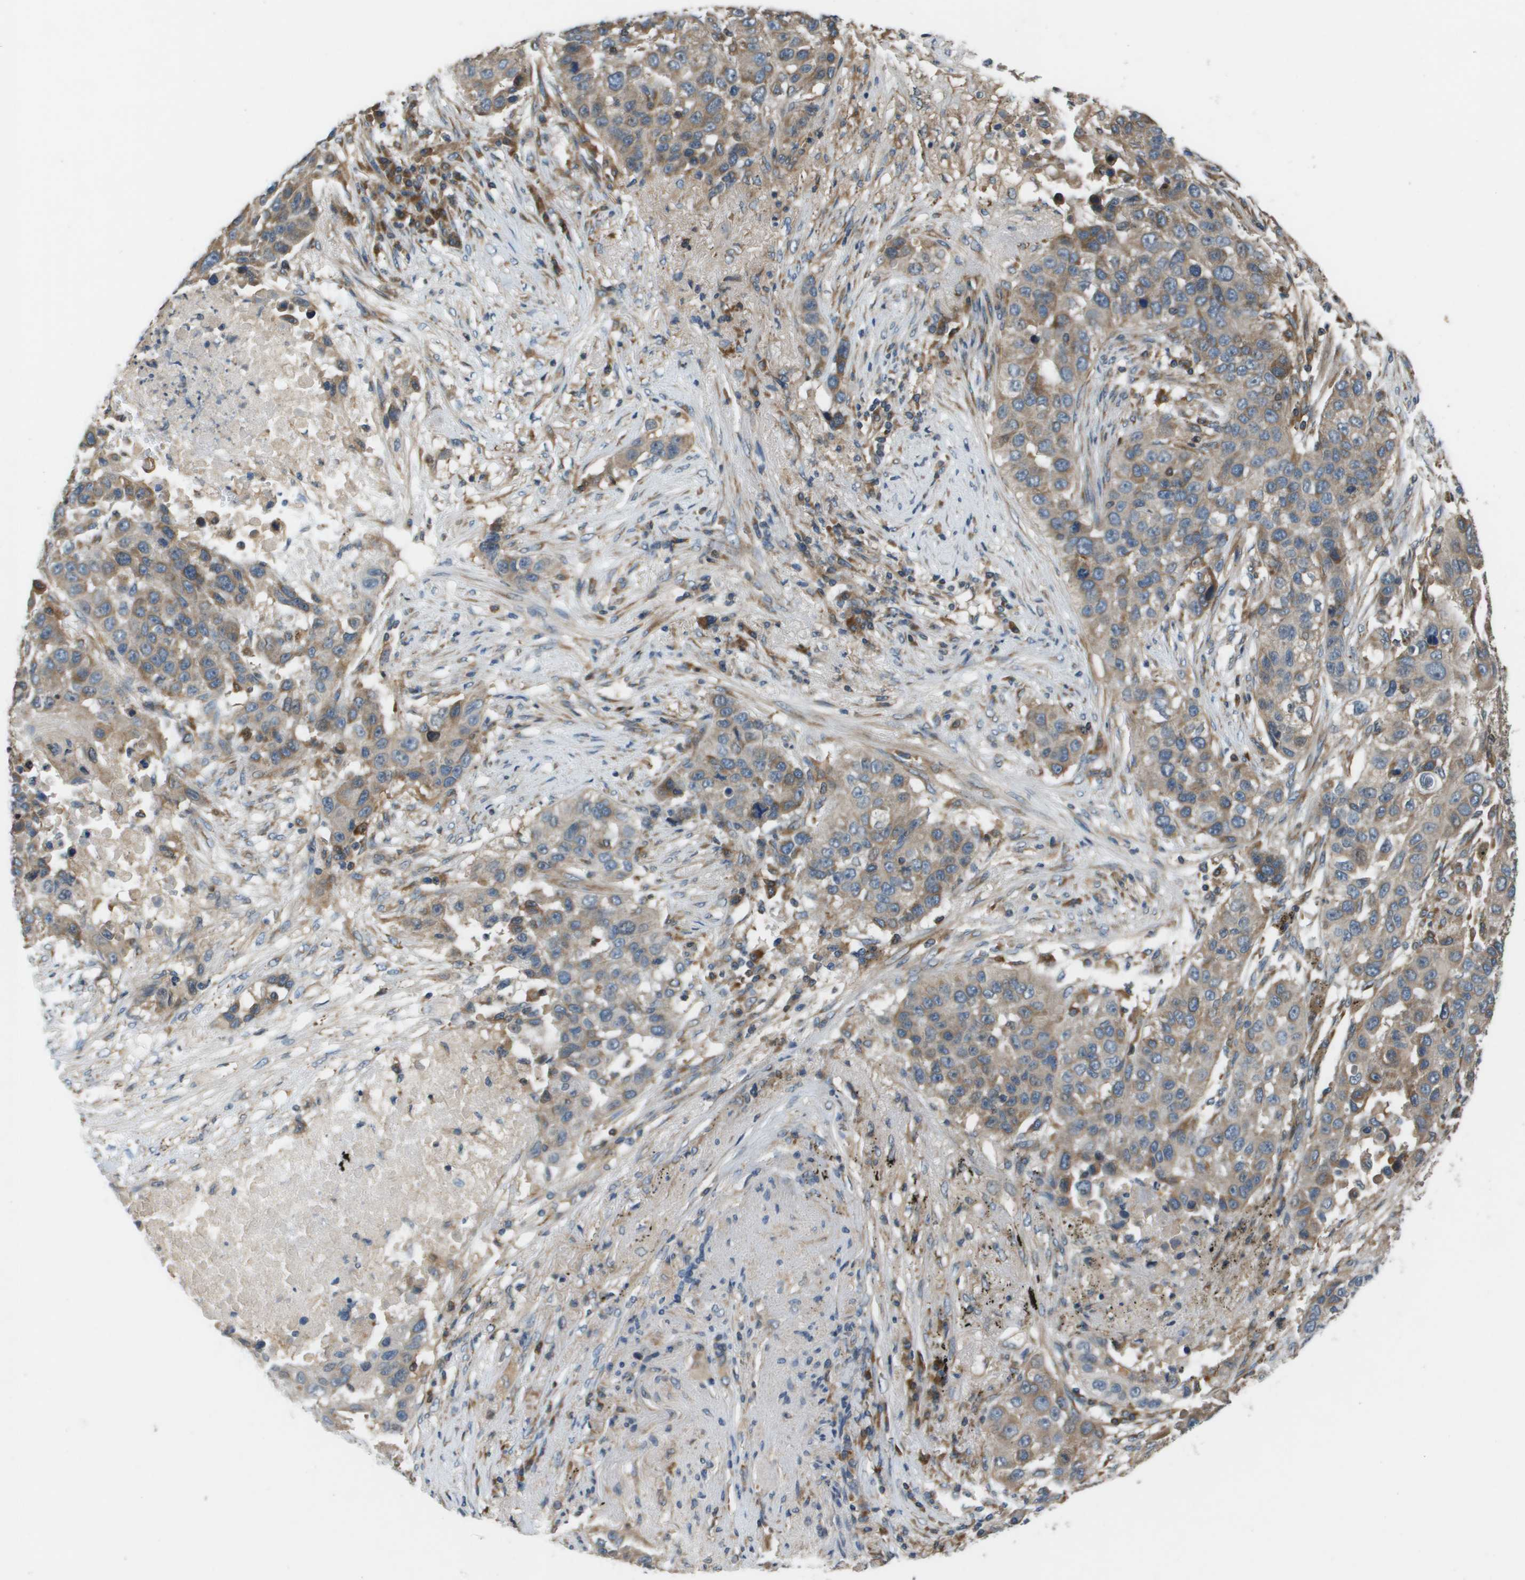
{"staining": {"intensity": "weak", "quantity": "25%-75%", "location": "cytoplasmic/membranous"}, "tissue": "lung cancer", "cell_type": "Tumor cells", "image_type": "cancer", "snomed": [{"axis": "morphology", "description": "Squamous cell carcinoma, NOS"}, {"axis": "topography", "description": "Lung"}], "caption": "Squamous cell carcinoma (lung) tissue demonstrates weak cytoplasmic/membranous staining in about 25%-75% of tumor cells", "gene": "SAMSN1", "patient": {"sex": "male", "age": 57}}